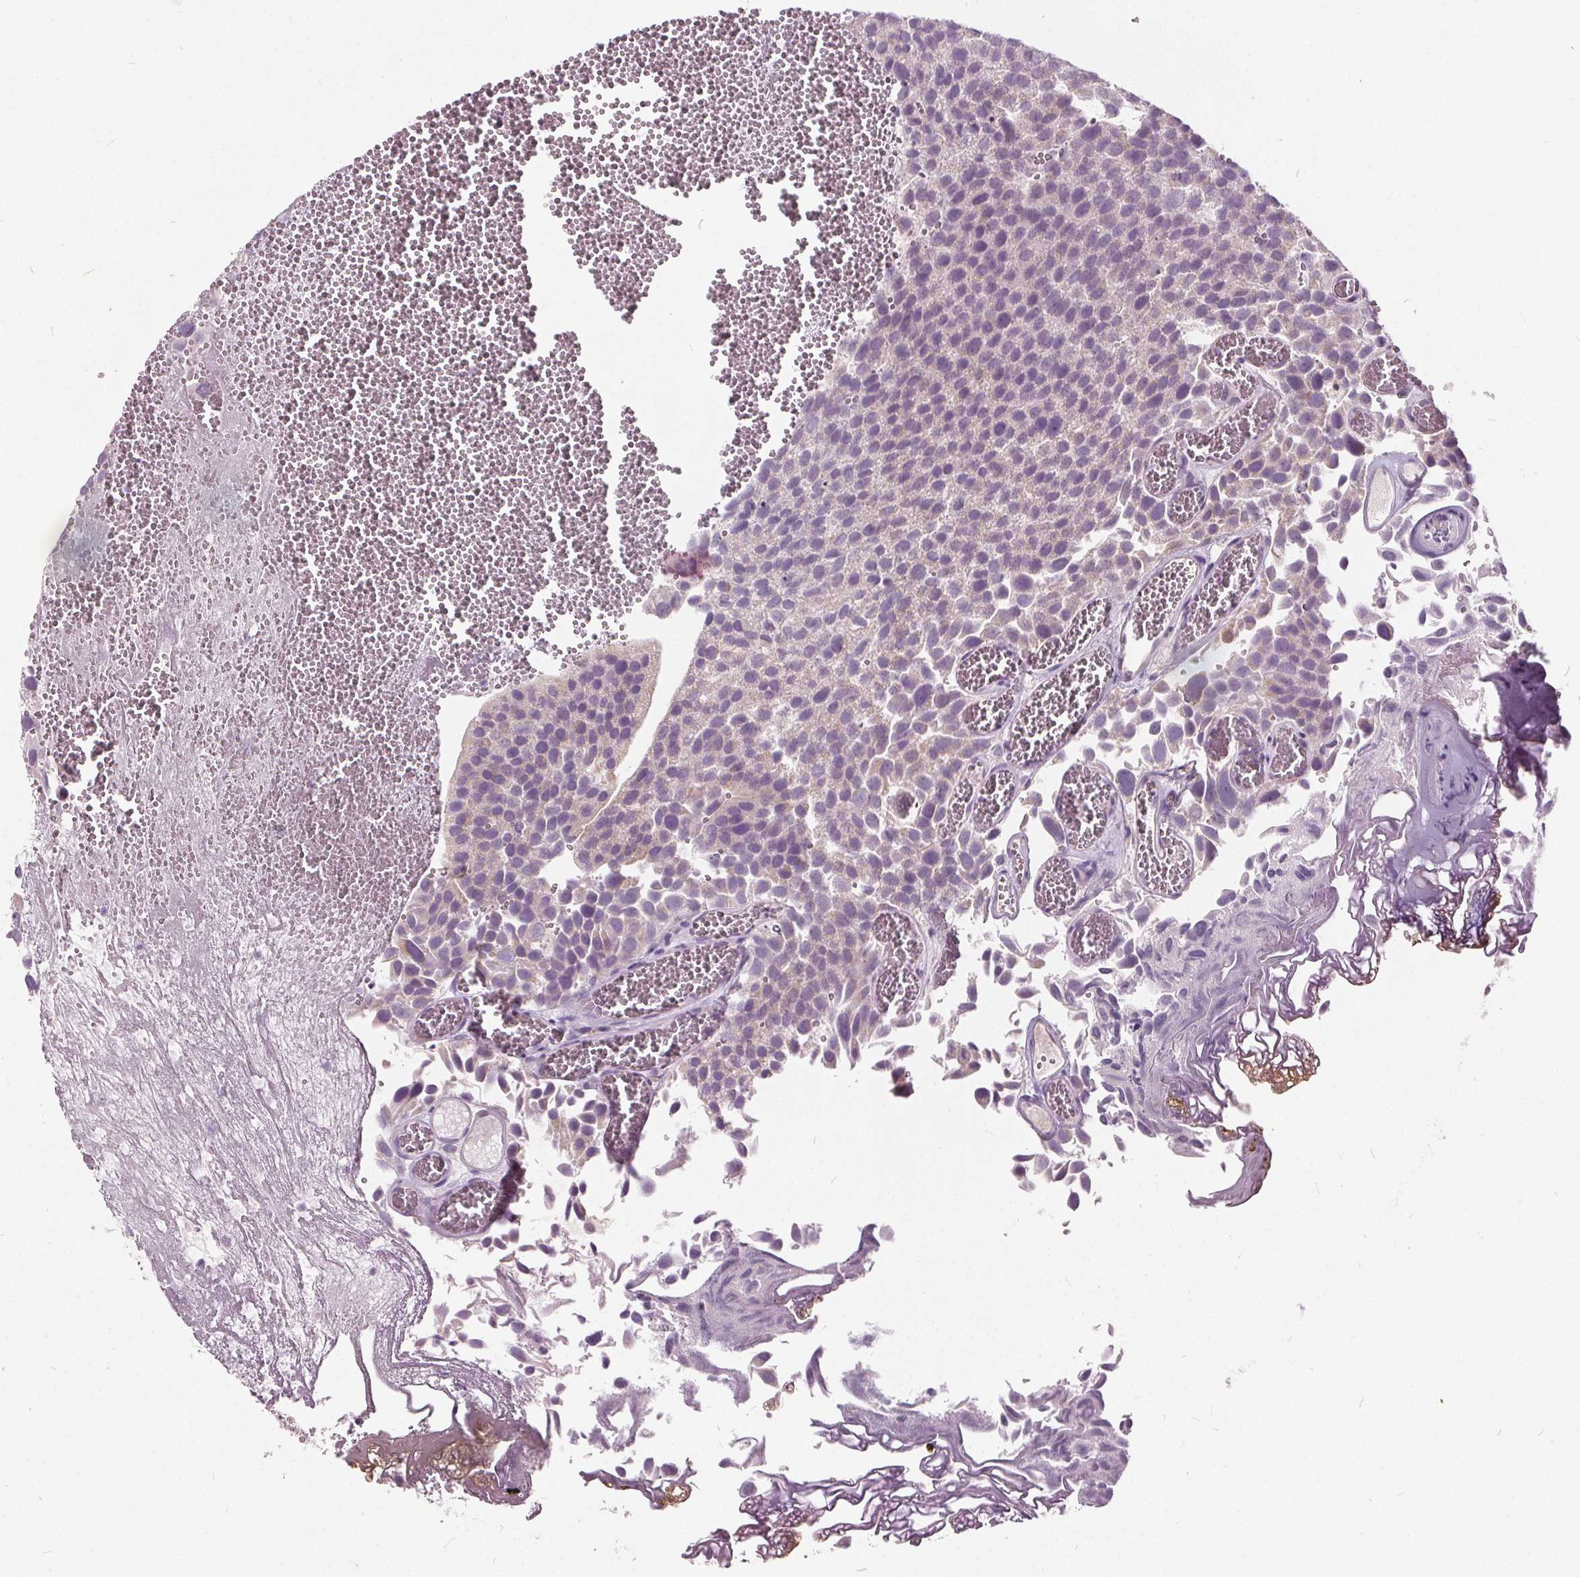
{"staining": {"intensity": "weak", "quantity": "<25%", "location": "cytoplasmic/membranous"}, "tissue": "urothelial cancer", "cell_type": "Tumor cells", "image_type": "cancer", "snomed": [{"axis": "morphology", "description": "Urothelial carcinoma, Low grade"}, {"axis": "topography", "description": "Urinary bladder"}], "caption": "There is no significant positivity in tumor cells of low-grade urothelial carcinoma.", "gene": "ECI2", "patient": {"sex": "female", "age": 69}}